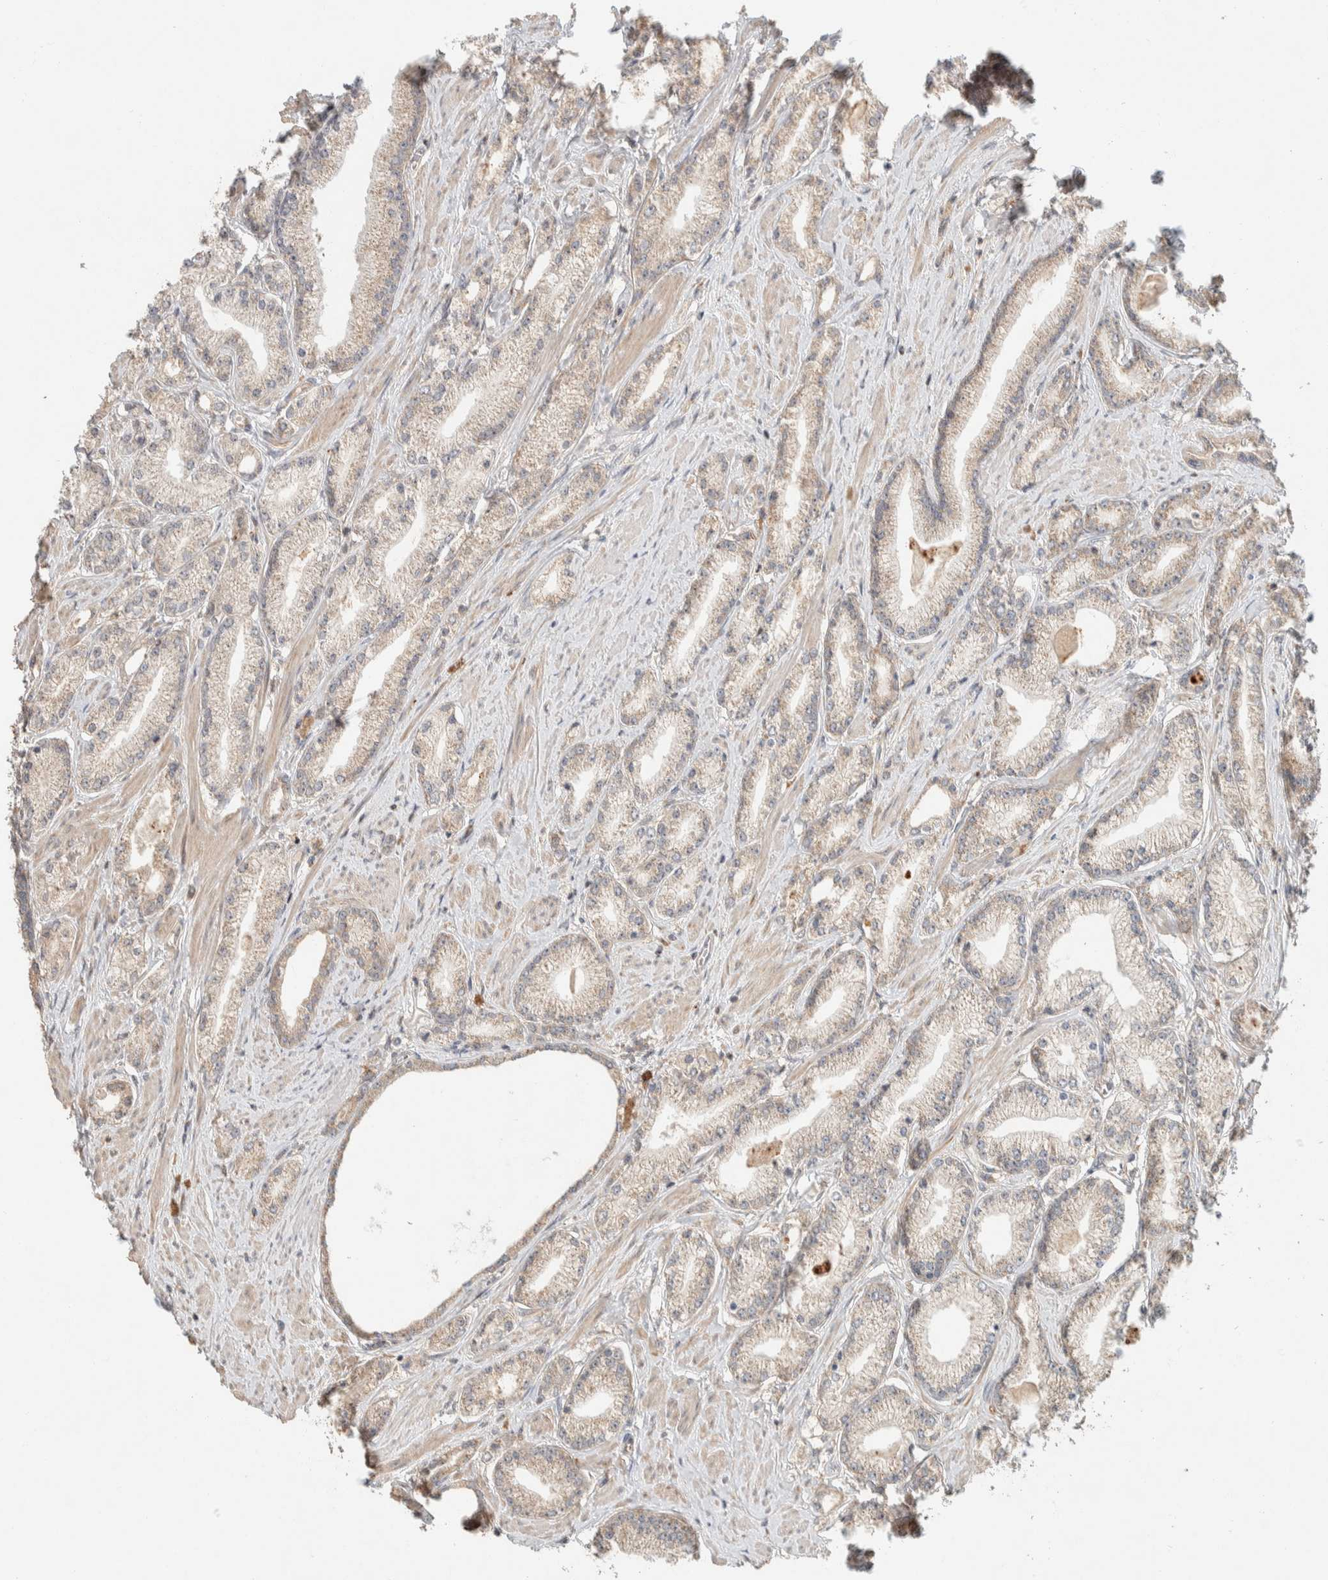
{"staining": {"intensity": "weak", "quantity": ">75%", "location": "cytoplasmic/membranous"}, "tissue": "prostate cancer", "cell_type": "Tumor cells", "image_type": "cancer", "snomed": [{"axis": "morphology", "description": "Adenocarcinoma, Low grade"}, {"axis": "topography", "description": "Prostate"}], "caption": "This micrograph reveals immunohistochemistry staining of human low-grade adenocarcinoma (prostate), with low weak cytoplasmic/membranous staining in approximately >75% of tumor cells.", "gene": "KIF9", "patient": {"sex": "male", "age": 62}}